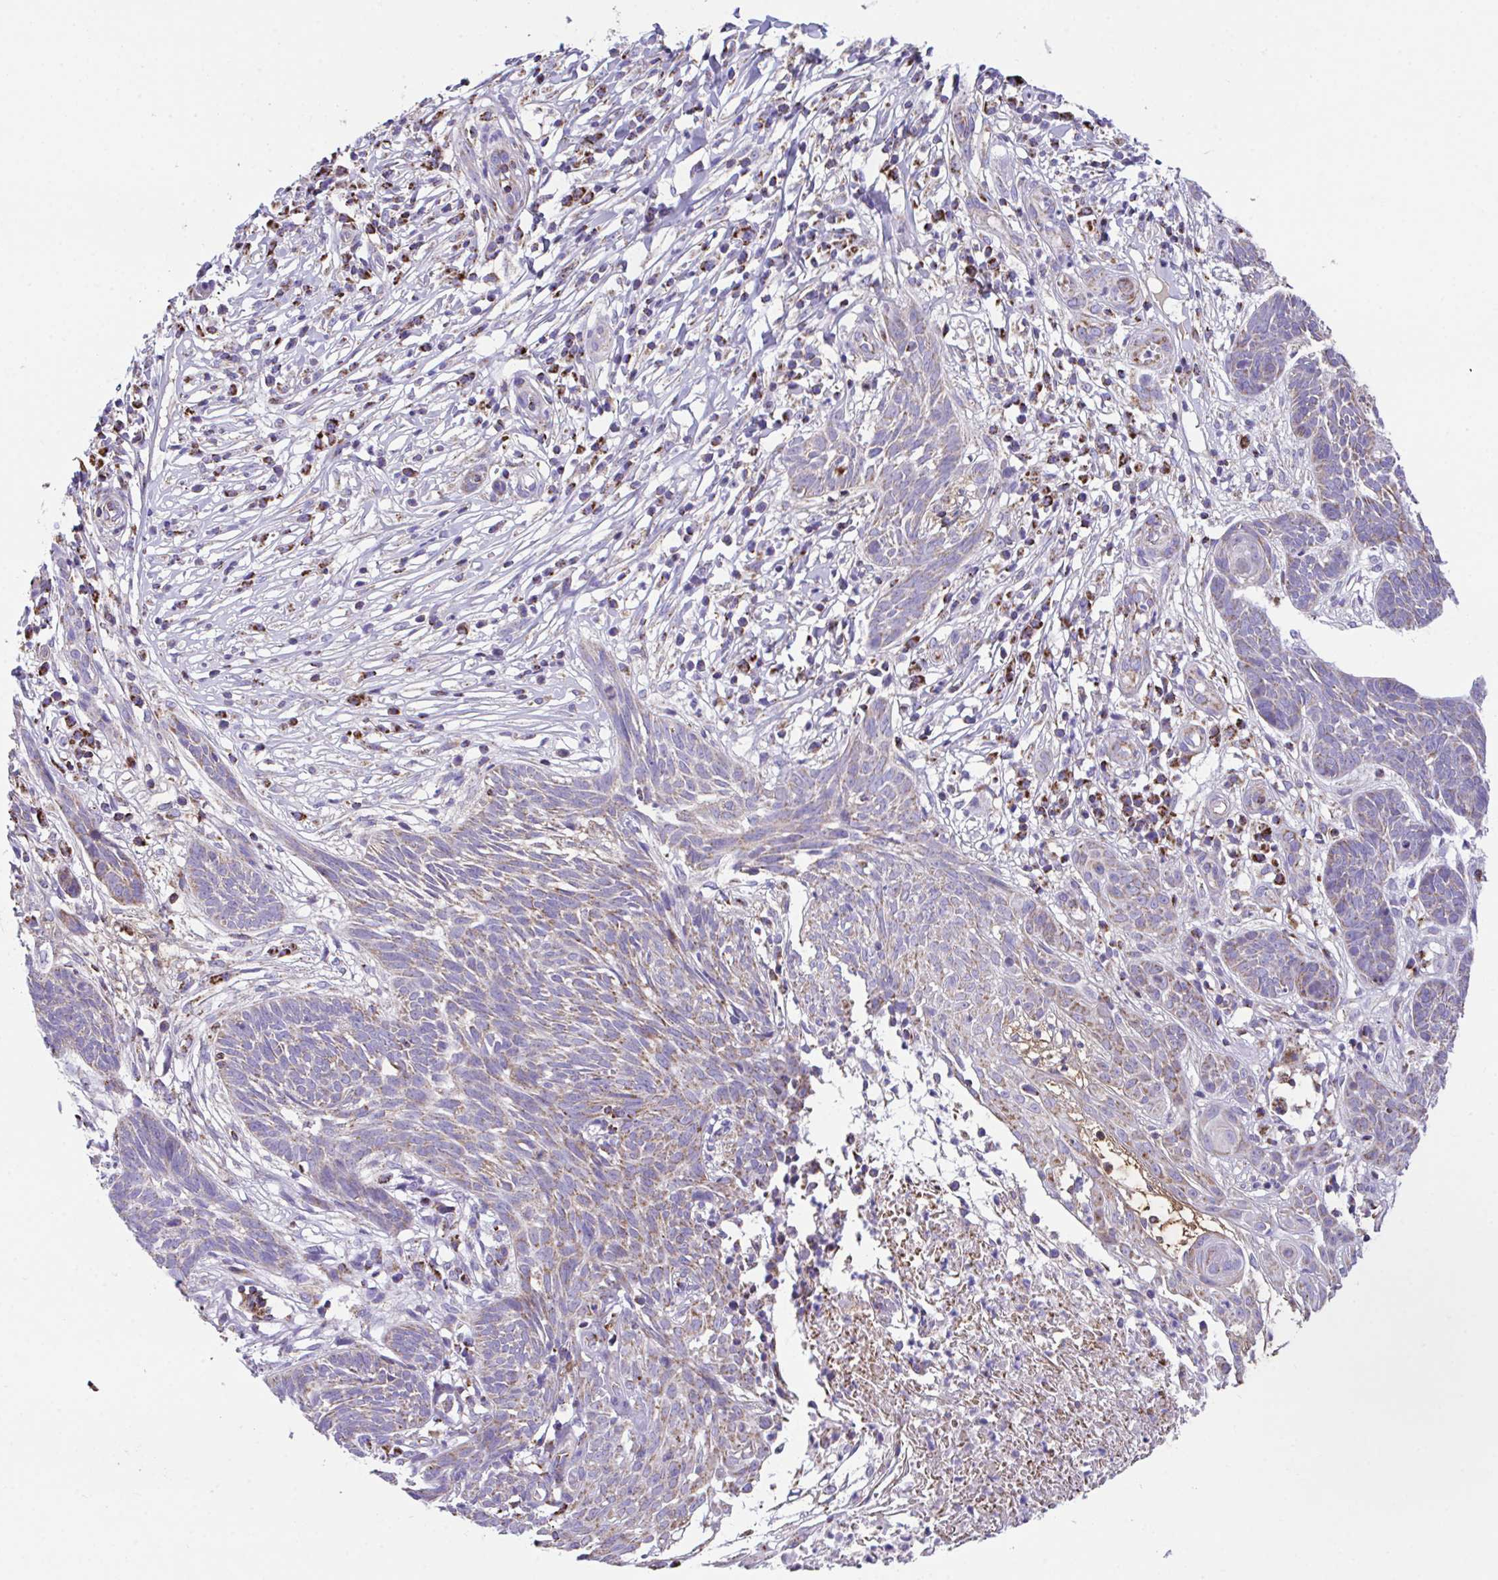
{"staining": {"intensity": "weak", "quantity": "25%-75%", "location": "cytoplasmic/membranous"}, "tissue": "skin cancer", "cell_type": "Tumor cells", "image_type": "cancer", "snomed": [{"axis": "morphology", "description": "Basal cell carcinoma"}, {"axis": "topography", "description": "Skin"}, {"axis": "topography", "description": "Skin, foot"}], "caption": "Human skin cancer stained with a protein marker shows weak staining in tumor cells.", "gene": "PCMTD2", "patient": {"sex": "female", "age": 86}}